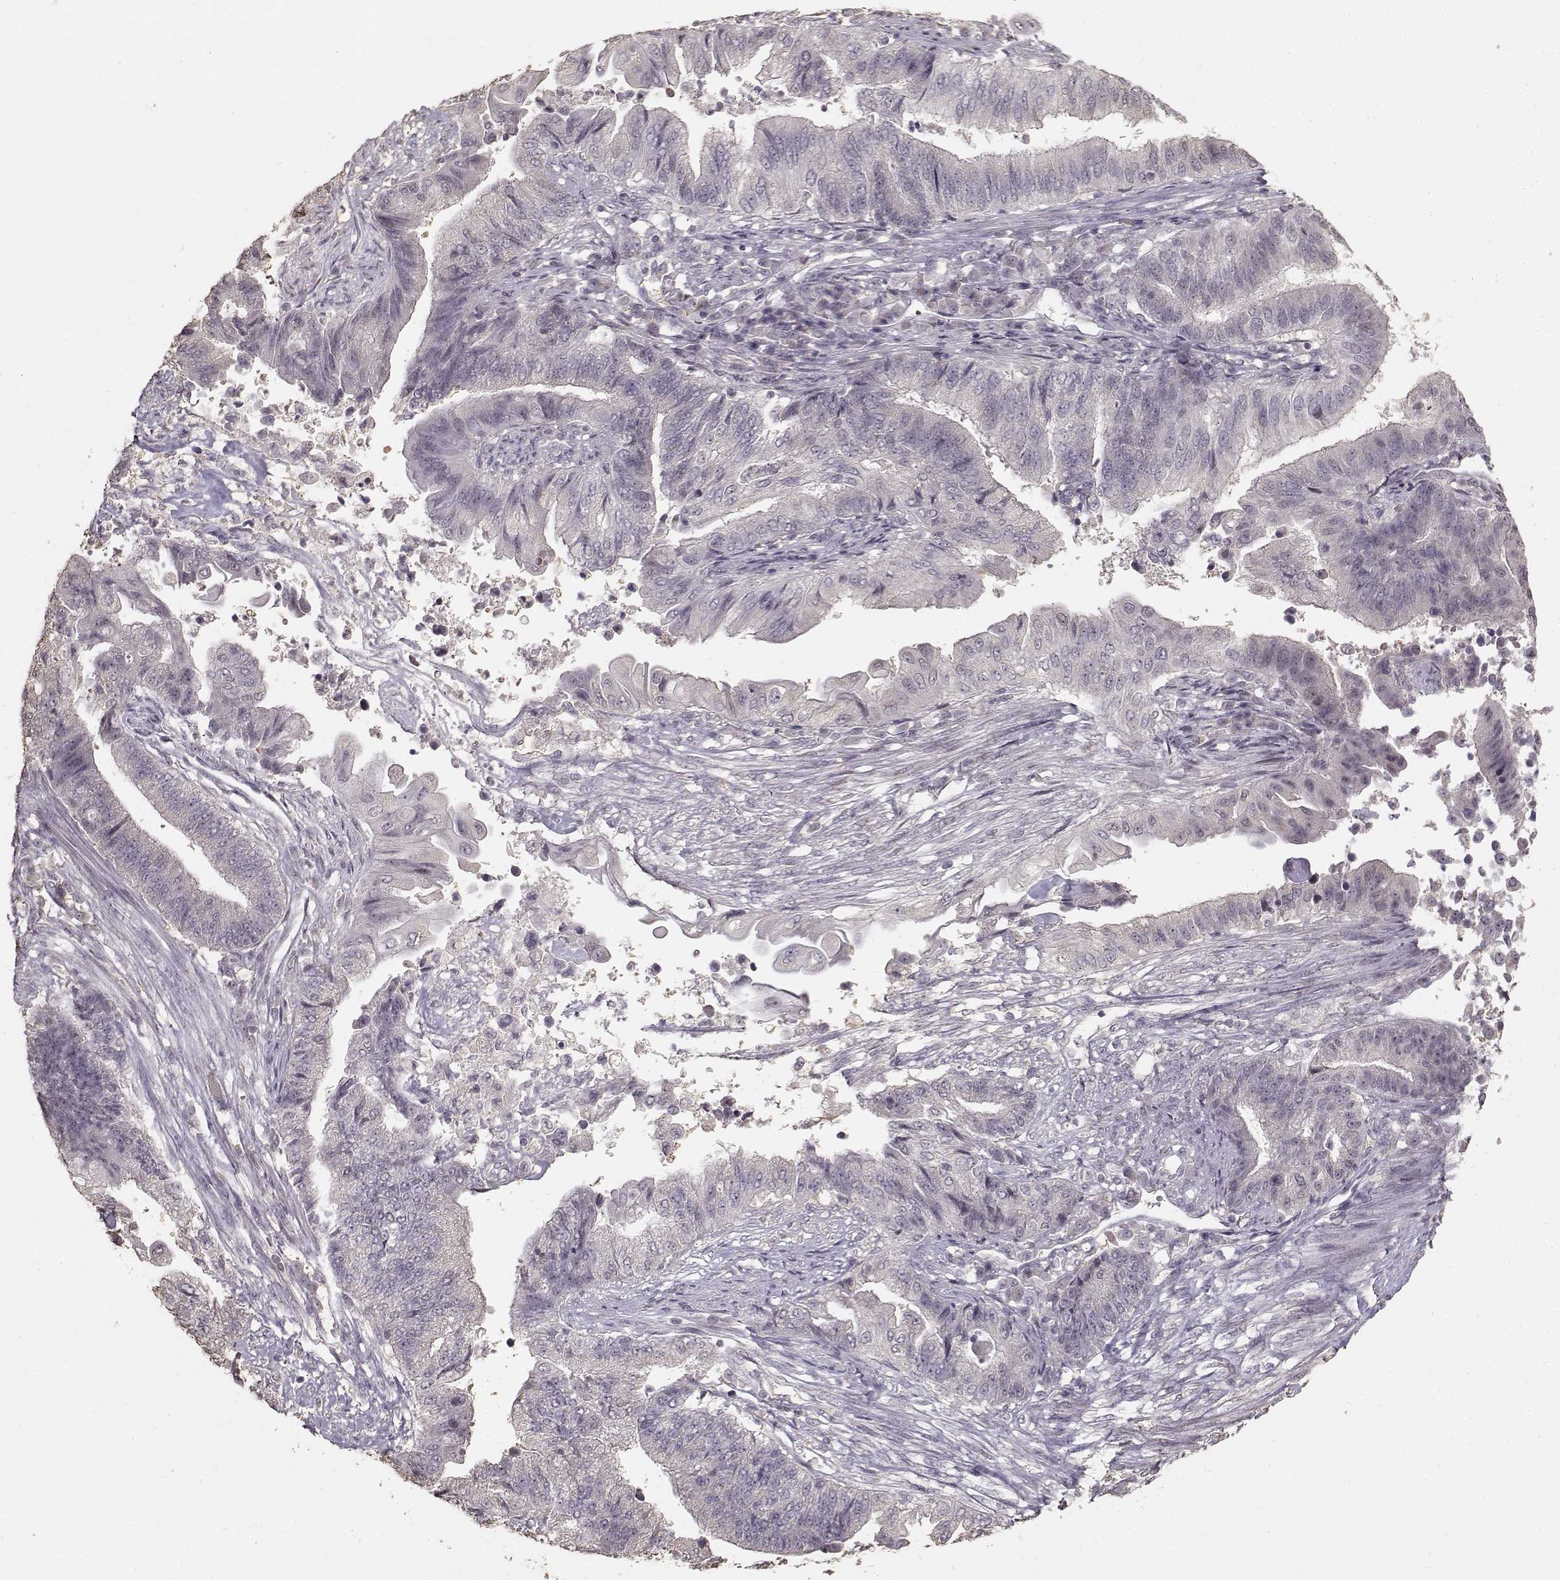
{"staining": {"intensity": "negative", "quantity": "none", "location": "none"}, "tissue": "endometrial cancer", "cell_type": "Tumor cells", "image_type": "cancer", "snomed": [{"axis": "morphology", "description": "Adenocarcinoma, NOS"}, {"axis": "topography", "description": "Uterus"}, {"axis": "topography", "description": "Endometrium"}], "caption": "Protein analysis of endometrial cancer exhibits no significant positivity in tumor cells. The staining was performed using DAB (3,3'-diaminobenzidine) to visualize the protein expression in brown, while the nuclei were stained in blue with hematoxylin (Magnification: 20x).", "gene": "UROC1", "patient": {"sex": "female", "age": 54}}